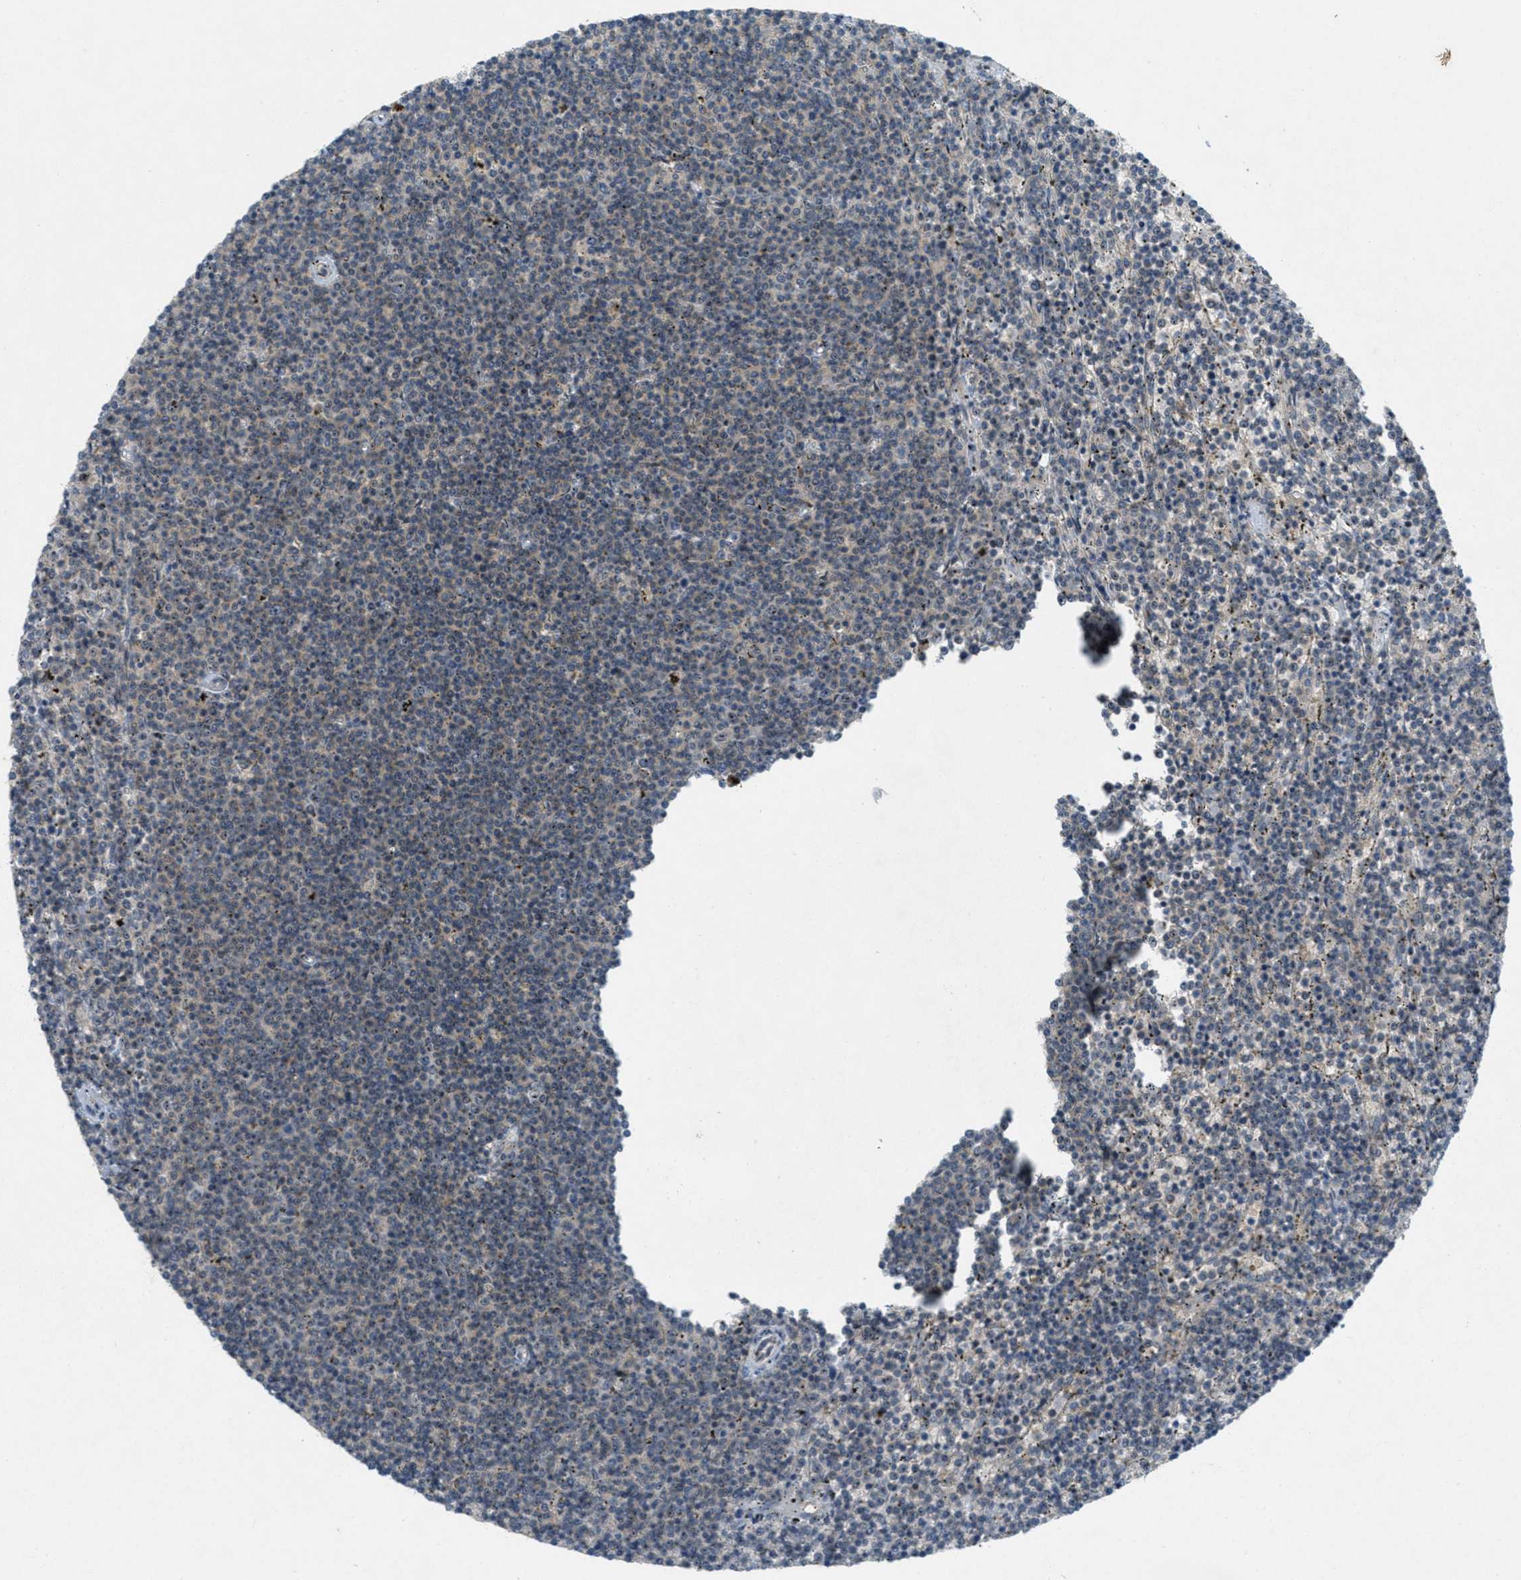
{"staining": {"intensity": "weak", "quantity": "<25%", "location": "cytoplasmic/membranous"}, "tissue": "lymphoma", "cell_type": "Tumor cells", "image_type": "cancer", "snomed": [{"axis": "morphology", "description": "Malignant lymphoma, non-Hodgkin's type, Low grade"}, {"axis": "topography", "description": "Spleen"}], "caption": "There is no significant staining in tumor cells of low-grade malignant lymphoma, non-Hodgkin's type.", "gene": "SIGMAR1", "patient": {"sex": "female", "age": 50}}